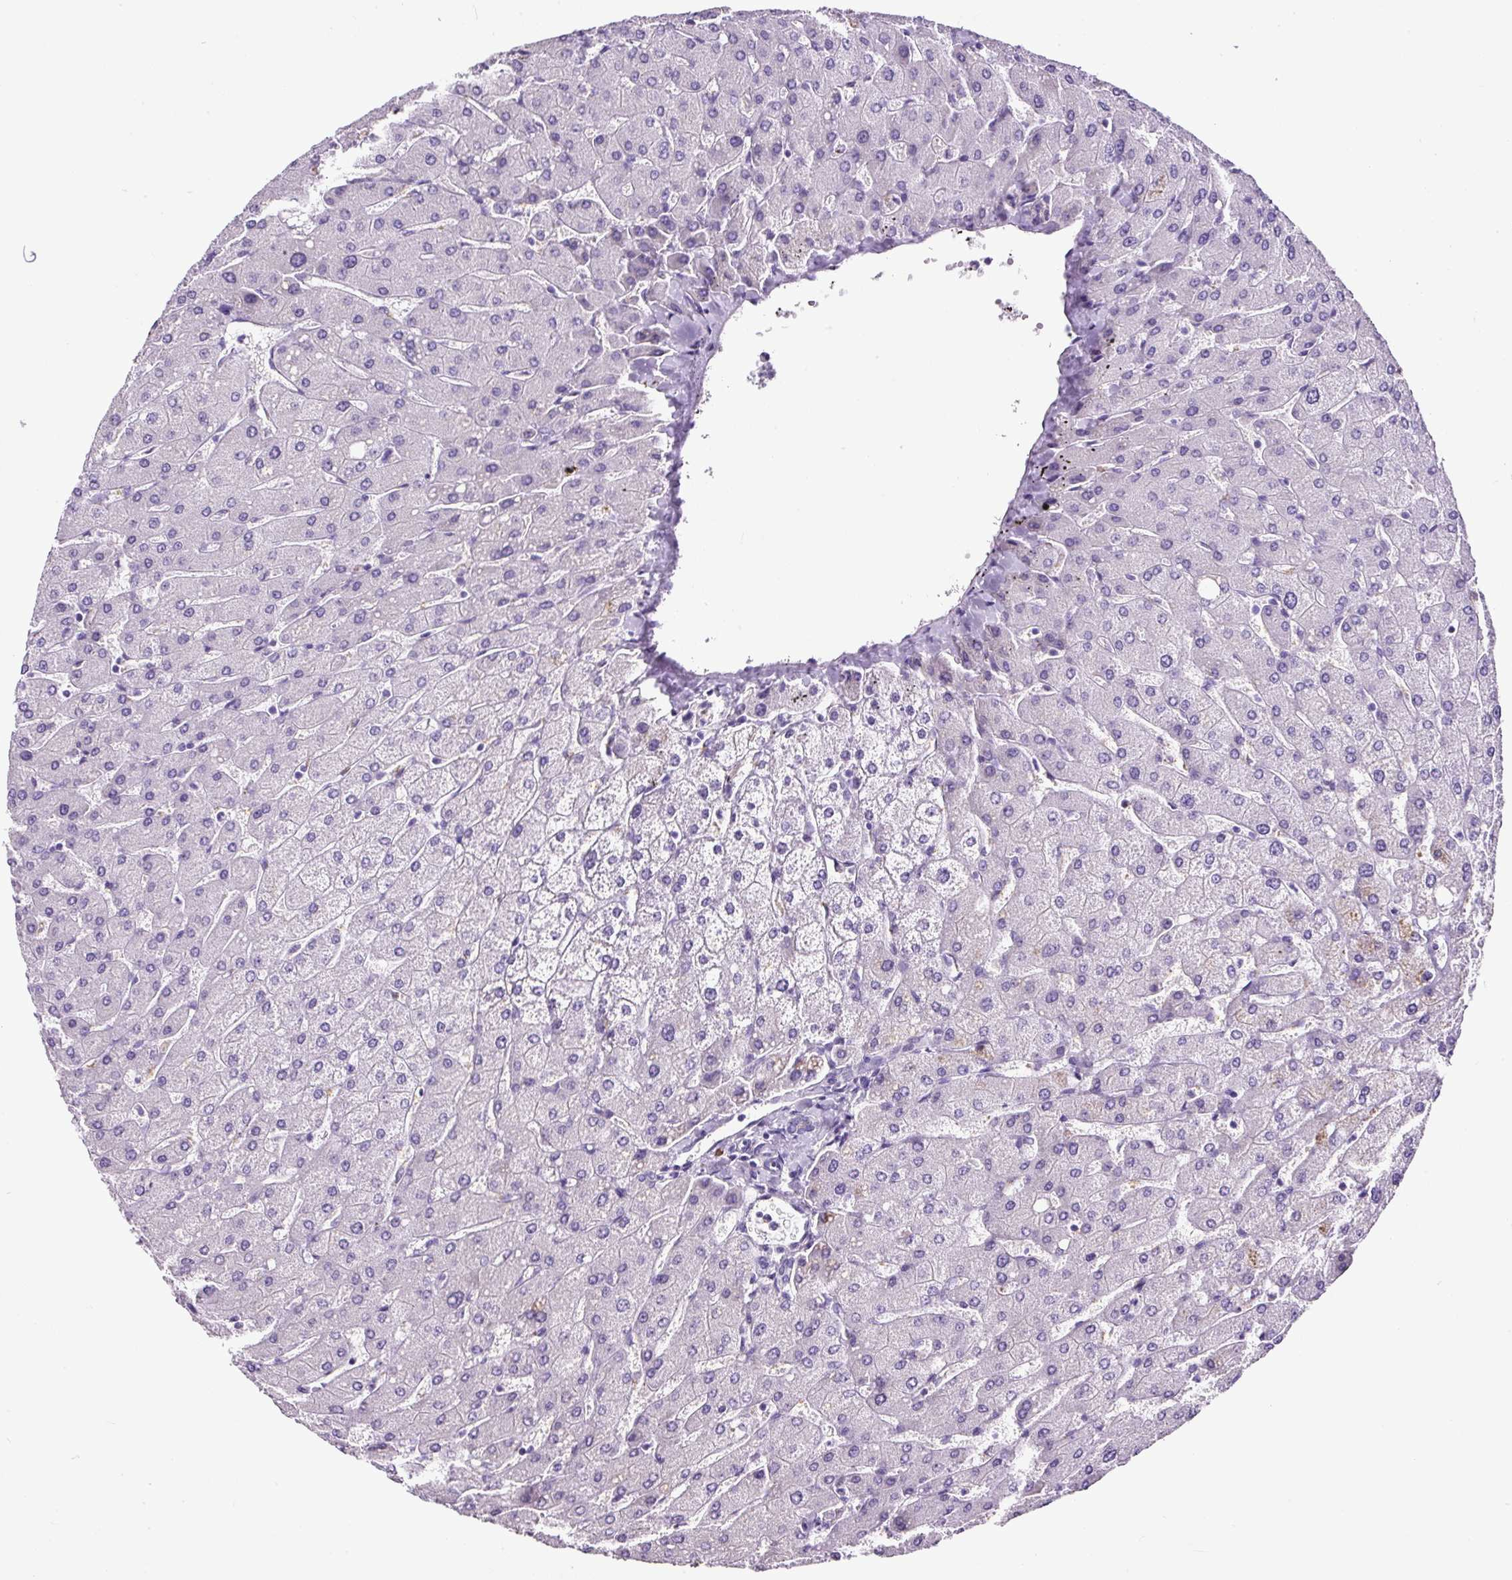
{"staining": {"intensity": "negative", "quantity": "none", "location": "none"}, "tissue": "liver", "cell_type": "Cholangiocytes", "image_type": "normal", "snomed": [{"axis": "morphology", "description": "Normal tissue, NOS"}, {"axis": "topography", "description": "Liver"}], "caption": "Unremarkable liver was stained to show a protein in brown. There is no significant expression in cholangiocytes. The staining is performed using DAB brown chromogen with nuclei counter-stained in using hematoxylin.", "gene": "SP8", "patient": {"sex": "male", "age": 55}}